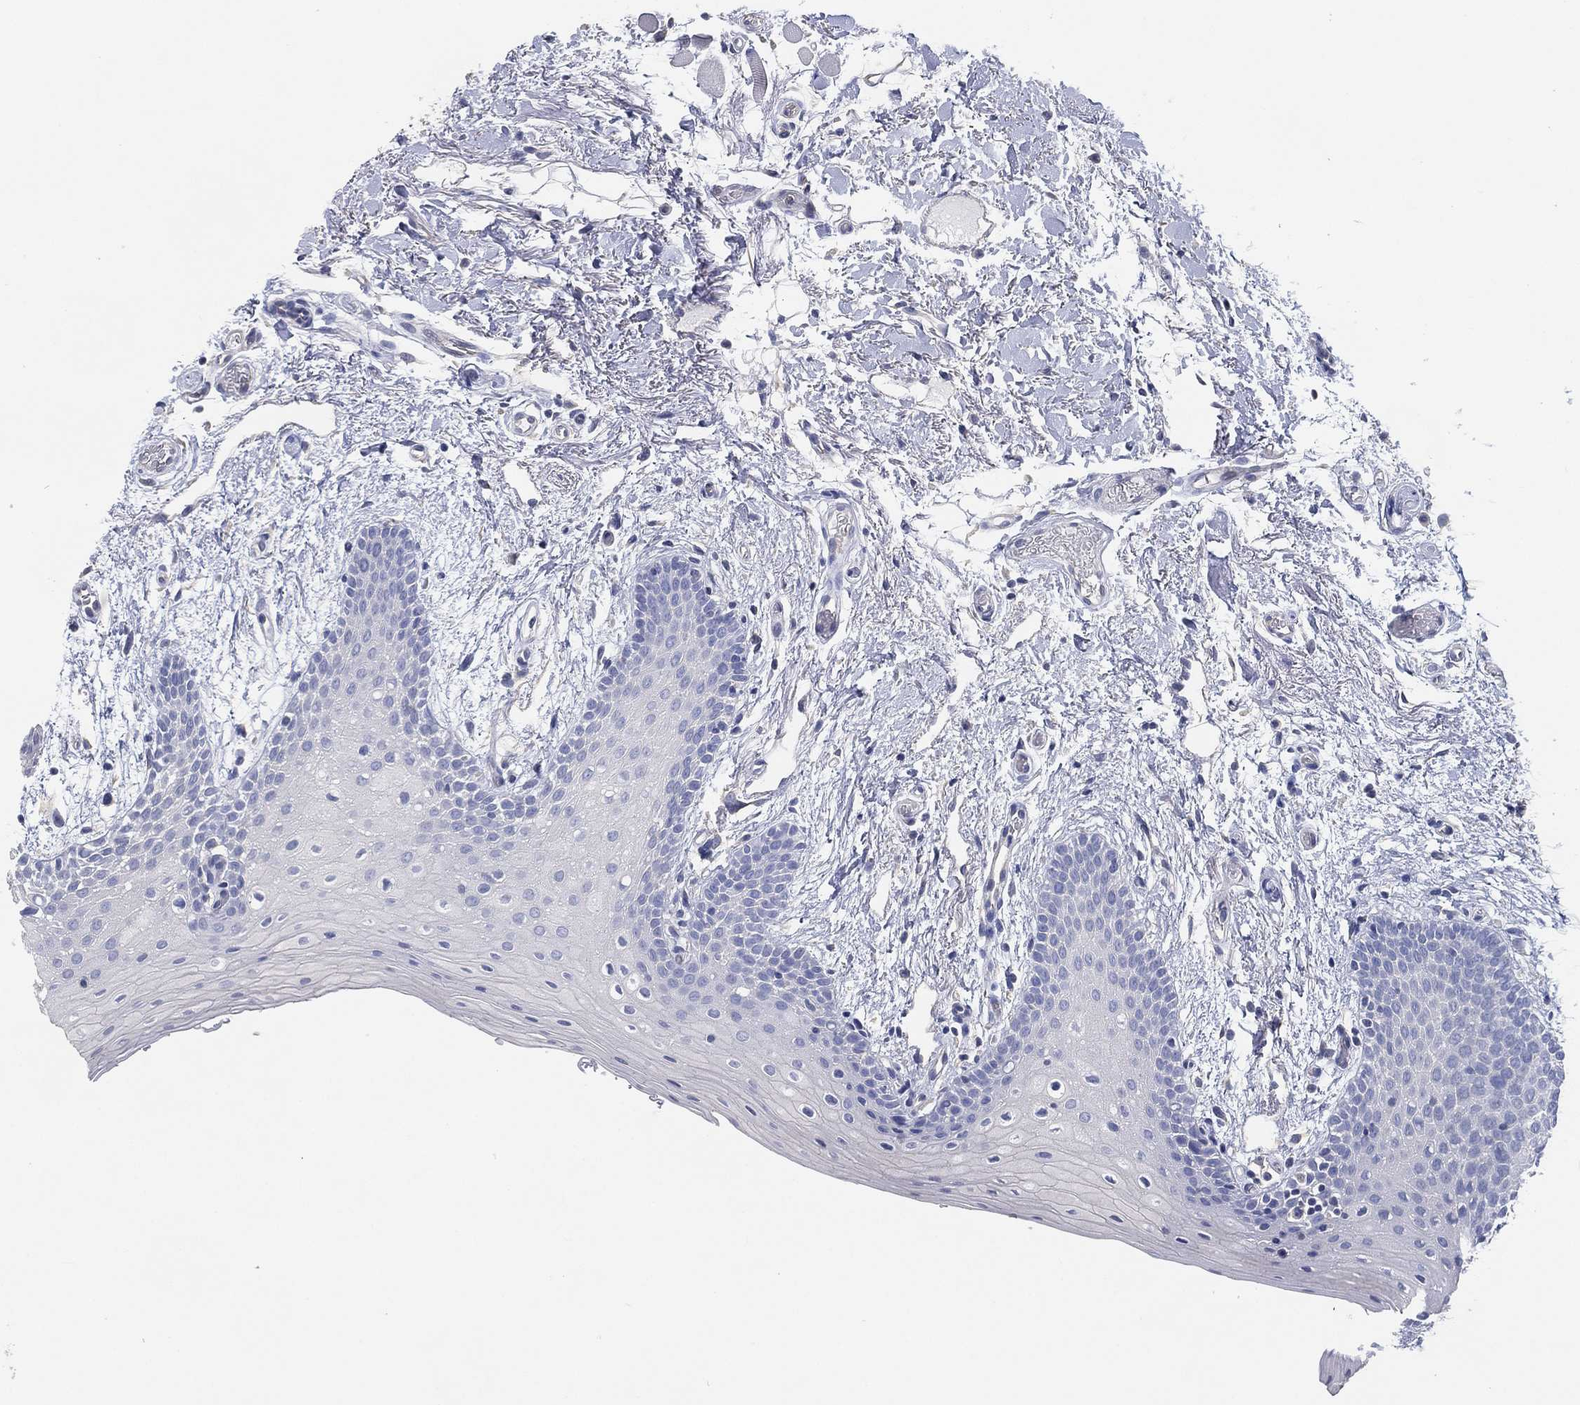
{"staining": {"intensity": "negative", "quantity": "none", "location": "none"}, "tissue": "oral mucosa", "cell_type": "Squamous epithelial cells", "image_type": "normal", "snomed": [{"axis": "morphology", "description": "Normal tissue, NOS"}, {"axis": "topography", "description": "Oral tissue"}, {"axis": "topography", "description": "Tounge, NOS"}], "caption": "A high-resolution photomicrograph shows immunohistochemistry (IHC) staining of normal oral mucosa, which exhibits no significant positivity in squamous epithelial cells.", "gene": "CCDC70", "patient": {"sex": "female", "age": 86}}